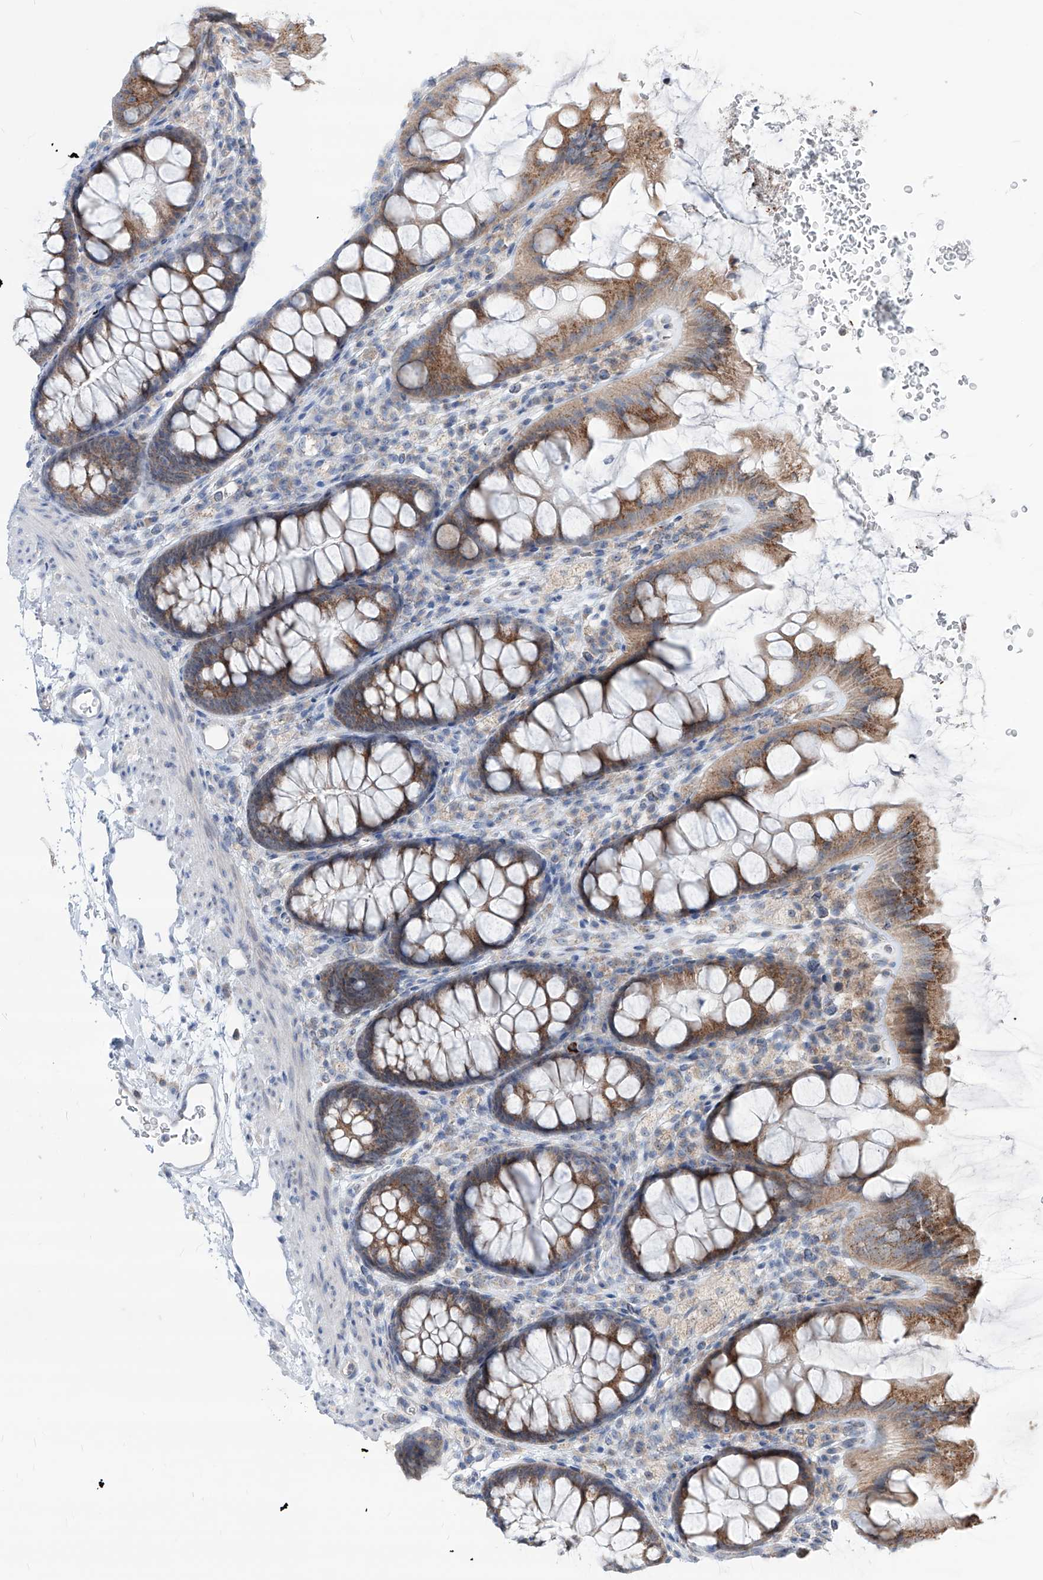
{"staining": {"intensity": "negative", "quantity": "none", "location": "none"}, "tissue": "colon", "cell_type": "Endothelial cells", "image_type": "normal", "snomed": [{"axis": "morphology", "description": "Normal tissue, NOS"}, {"axis": "topography", "description": "Colon"}], "caption": "Histopathology image shows no significant protein positivity in endothelial cells of benign colon. (Immunohistochemistry, brightfield microscopy, high magnification).", "gene": "AGPS", "patient": {"sex": "female", "age": 62}}